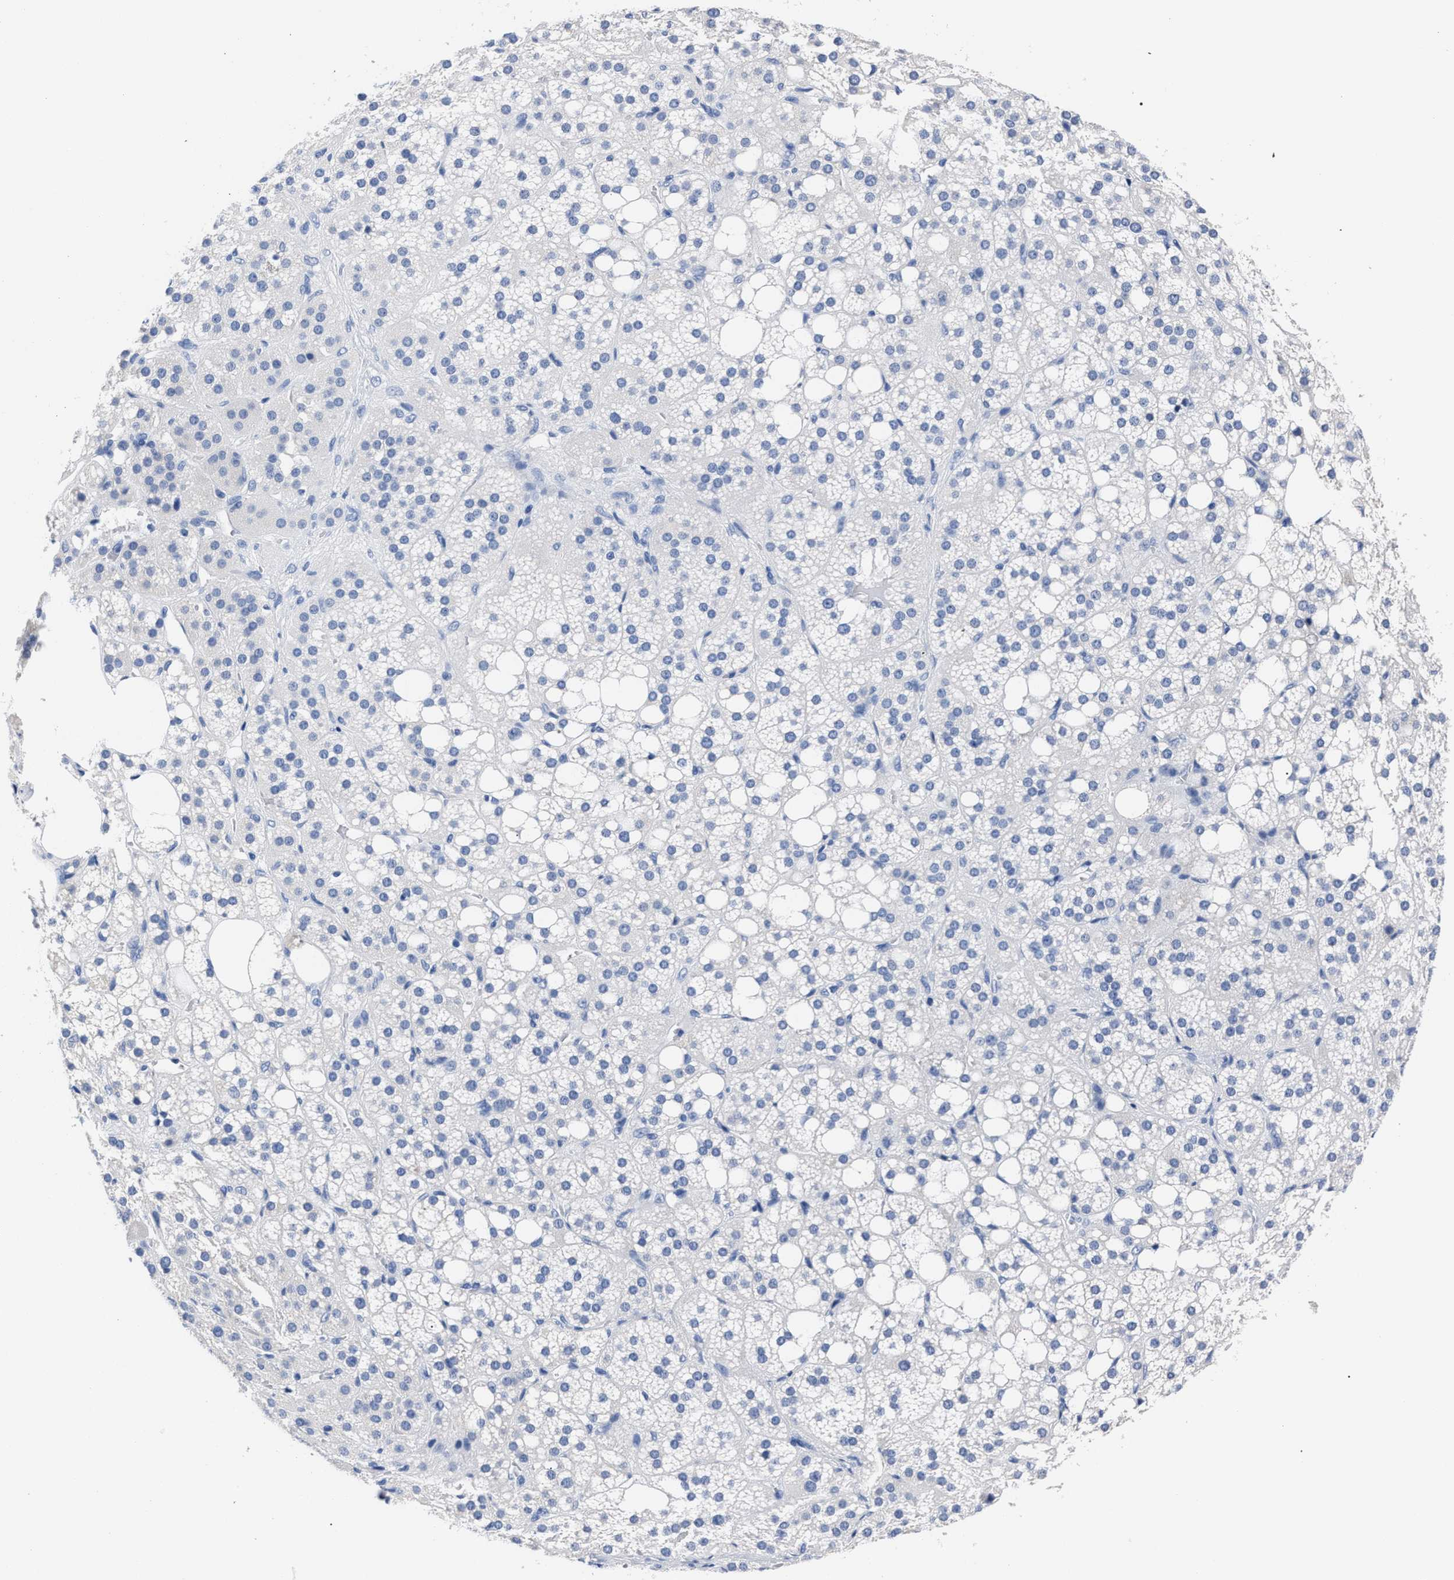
{"staining": {"intensity": "negative", "quantity": "none", "location": "none"}, "tissue": "adrenal gland", "cell_type": "Glandular cells", "image_type": "normal", "snomed": [{"axis": "morphology", "description": "Normal tissue, NOS"}, {"axis": "topography", "description": "Adrenal gland"}], "caption": "Immunohistochemistry of unremarkable adrenal gland displays no expression in glandular cells.", "gene": "ALPG", "patient": {"sex": "female", "age": 59}}